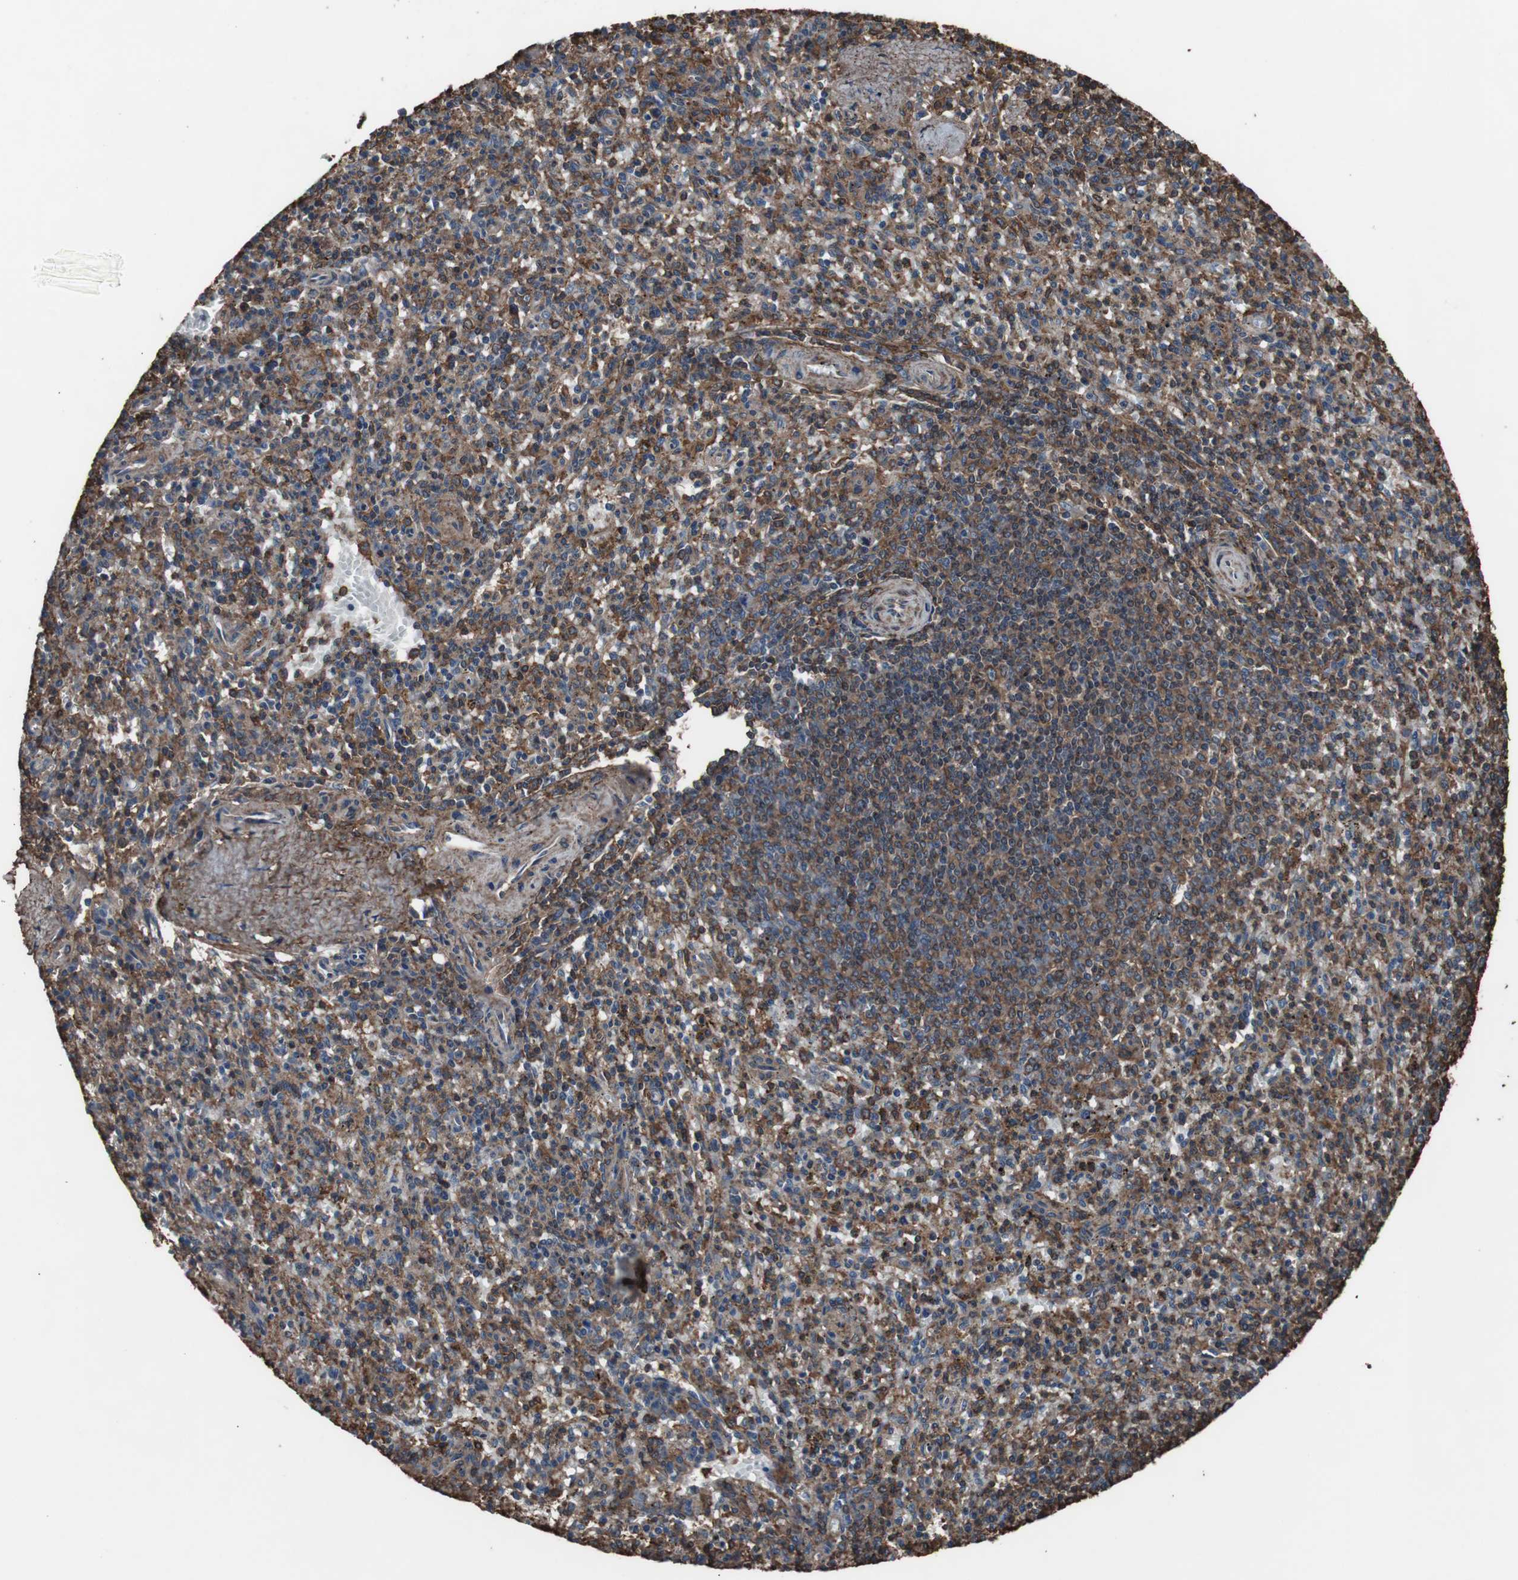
{"staining": {"intensity": "moderate", "quantity": "25%-75%", "location": "cytoplasmic/membranous"}, "tissue": "spleen", "cell_type": "Cells in red pulp", "image_type": "normal", "snomed": [{"axis": "morphology", "description": "Normal tissue, NOS"}, {"axis": "topography", "description": "Spleen"}], "caption": "Immunohistochemistry image of normal spleen: spleen stained using immunohistochemistry (IHC) demonstrates medium levels of moderate protein expression localized specifically in the cytoplasmic/membranous of cells in red pulp, appearing as a cytoplasmic/membranous brown color.", "gene": "COL6A2", "patient": {"sex": "male", "age": 72}}